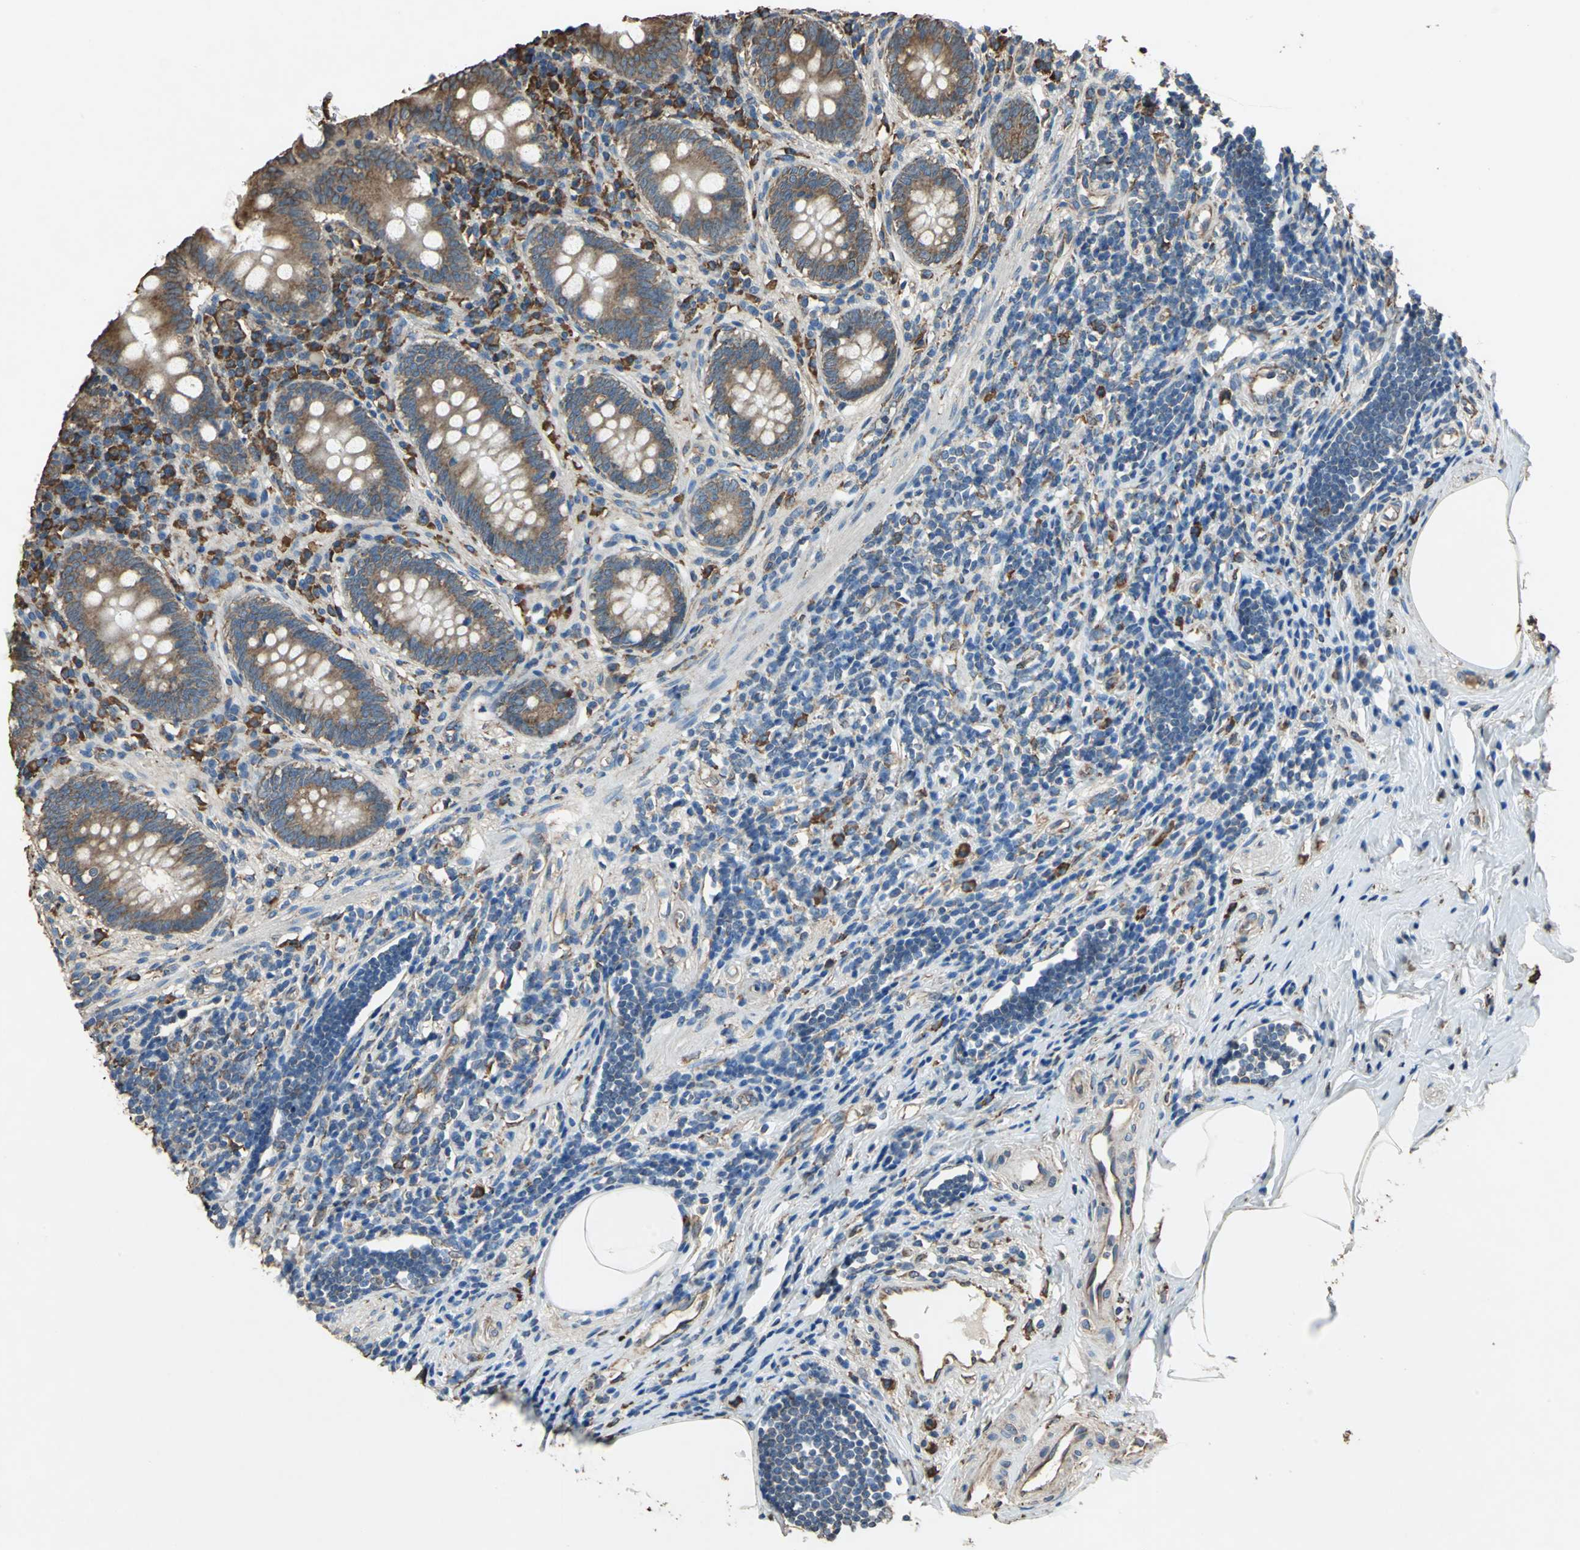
{"staining": {"intensity": "strong", "quantity": ">75%", "location": "cytoplasmic/membranous"}, "tissue": "appendix", "cell_type": "Glandular cells", "image_type": "normal", "snomed": [{"axis": "morphology", "description": "Normal tissue, NOS"}, {"axis": "topography", "description": "Appendix"}], "caption": "Immunohistochemistry (DAB) staining of benign human appendix demonstrates strong cytoplasmic/membranous protein staining in about >75% of glandular cells.", "gene": "GPANK1", "patient": {"sex": "female", "age": 50}}